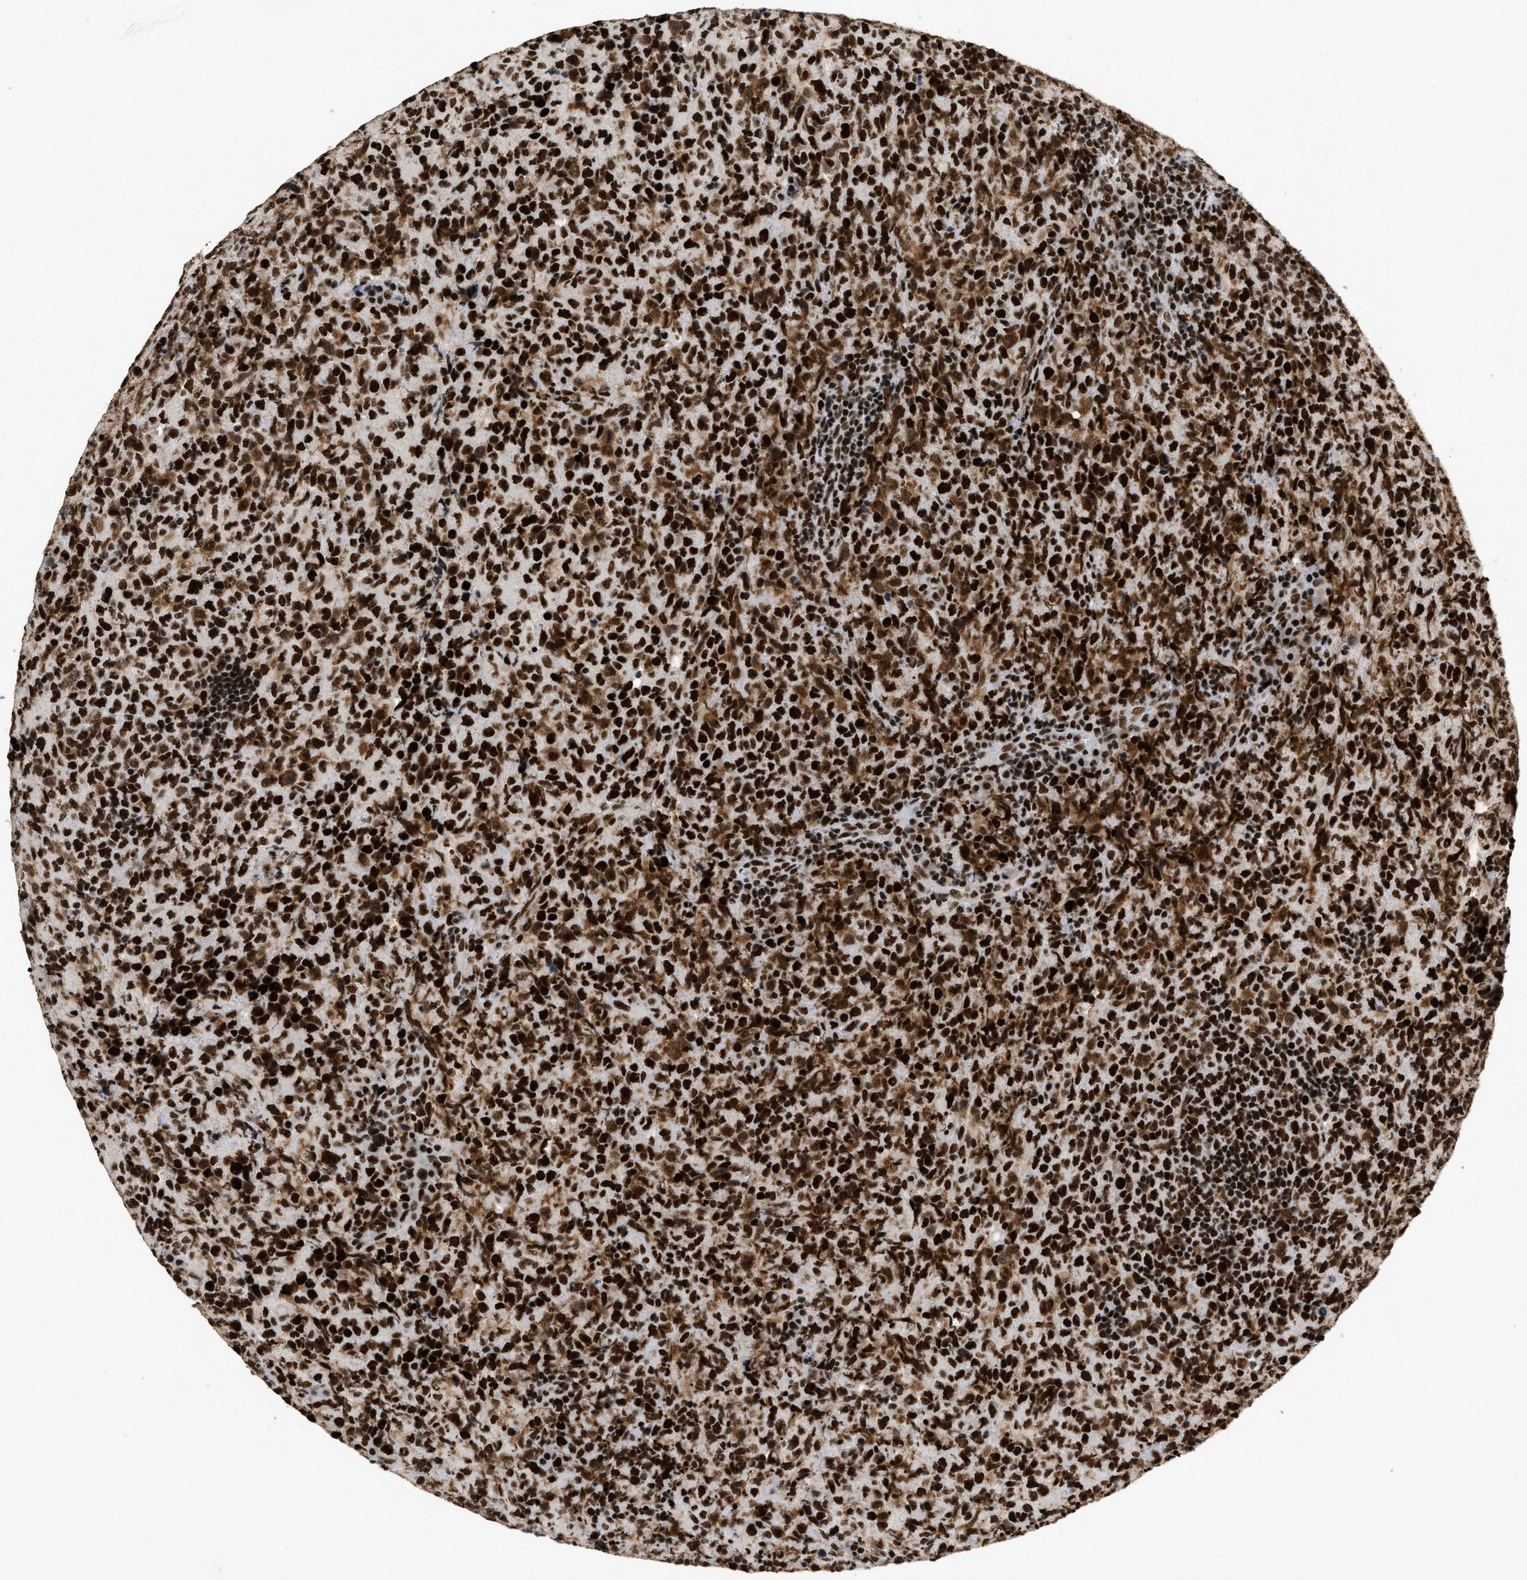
{"staining": {"intensity": "strong", "quantity": ">75%", "location": "nuclear"}, "tissue": "lymphoma", "cell_type": "Tumor cells", "image_type": "cancer", "snomed": [{"axis": "morphology", "description": "Malignant lymphoma, non-Hodgkin's type, High grade"}, {"axis": "topography", "description": "Tonsil"}], "caption": "An immunohistochemistry photomicrograph of neoplastic tissue is shown. Protein staining in brown shows strong nuclear positivity in high-grade malignant lymphoma, non-Hodgkin's type within tumor cells. (Brightfield microscopy of DAB IHC at high magnification).", "gene": "SMARCB1", "patient": {"sex": "female", "age": 36}}